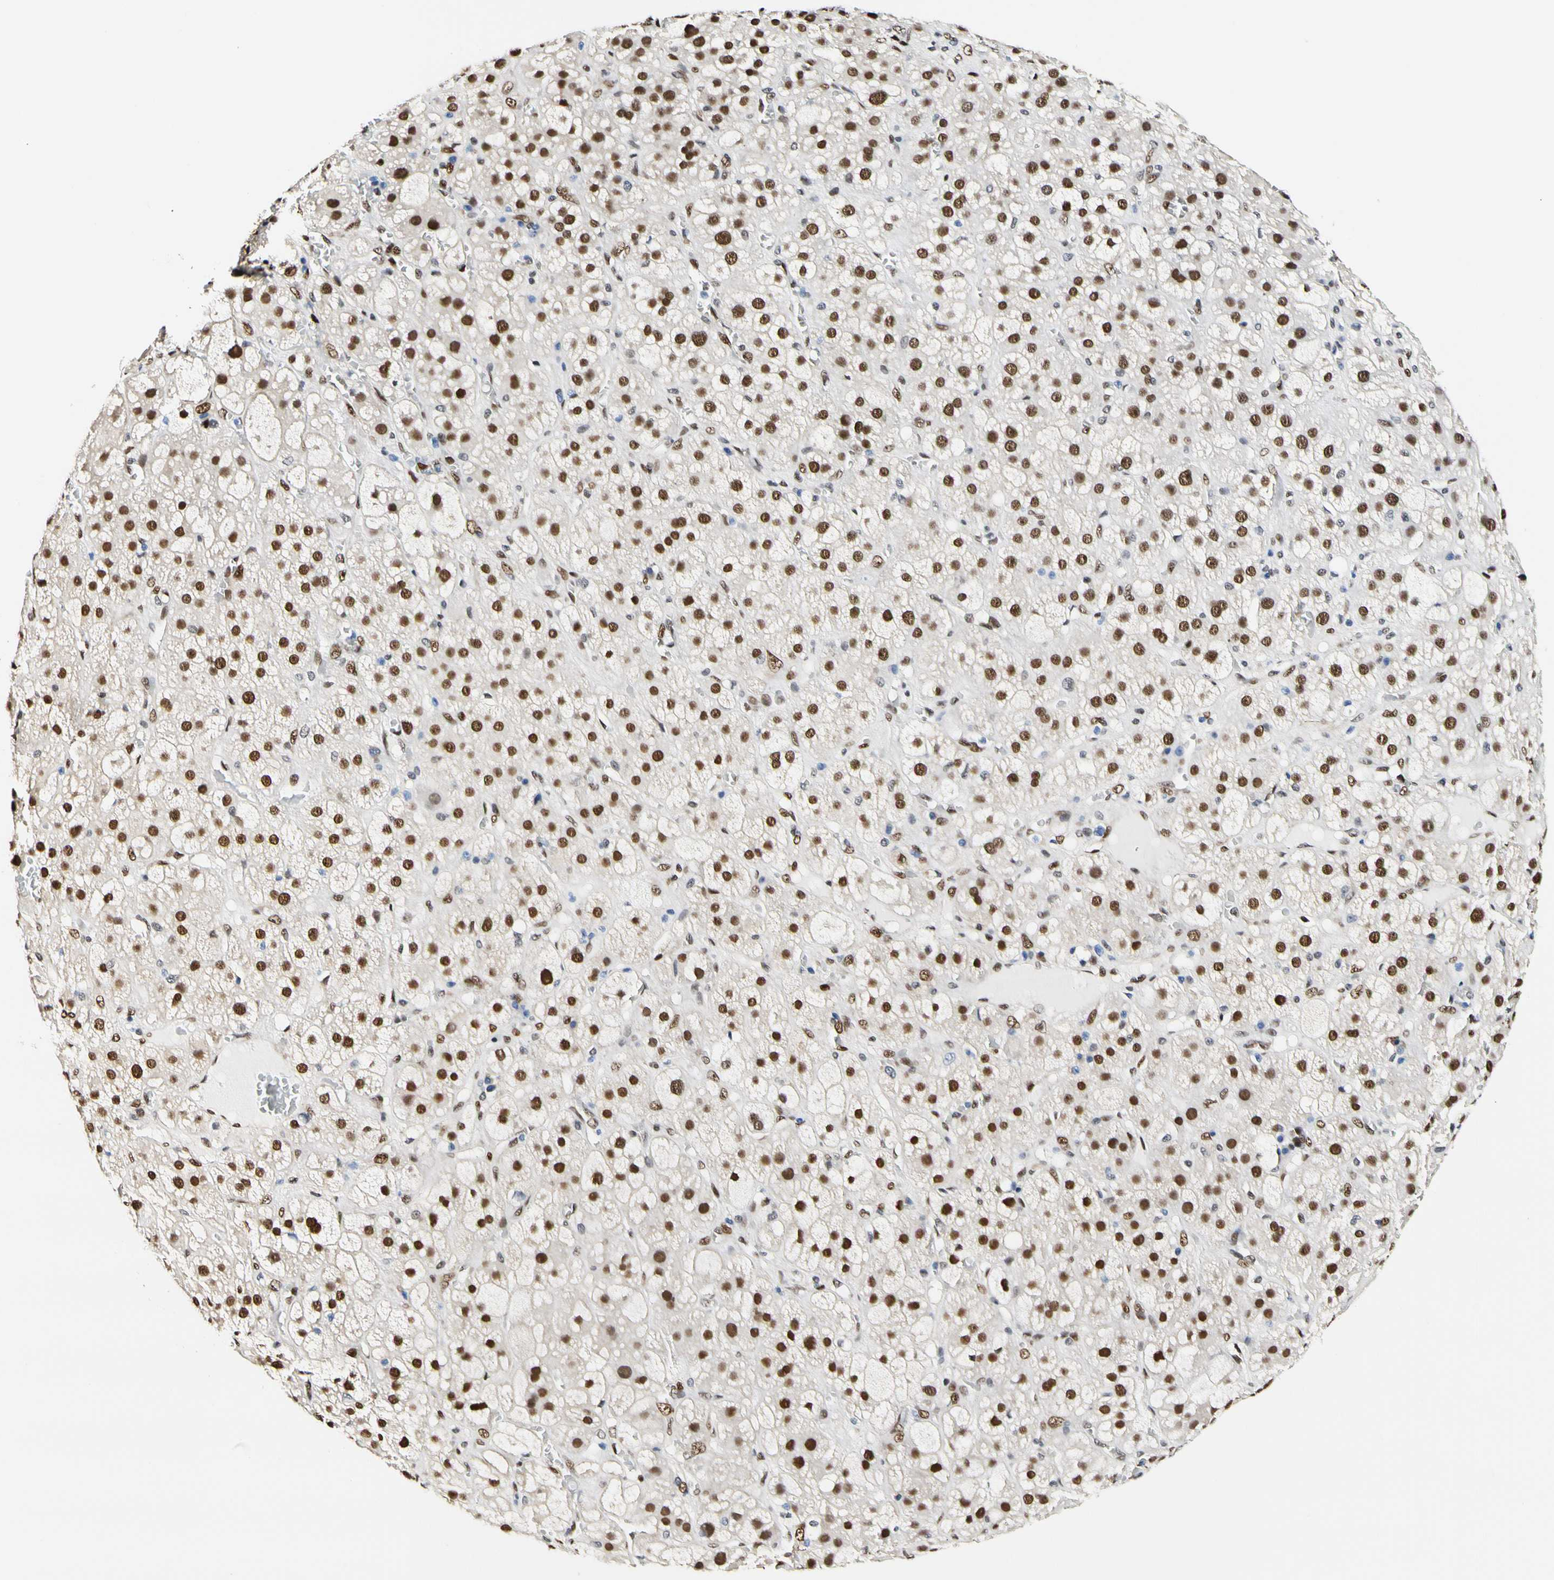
{"staining": {"intensity": "moderate", "quantity": ">75%", "location": "nuclear"}, "tissue": "adrenal gland", "cell_type": "Glandular cells", "image_type": "normal", "snomed": [{"axis": "morphology", "description": "Normal tissue, NOS"}, {"axis": "topography", "description": "Adrenal gland"}], "caption": "The photomicrograph demonstrates staining of unremarkable adrenal gland, revealing moderate nuclear protein expression (brown color) within glandular cells. (DAB IHC, brown staining for protein, blue staining for nuclei).", "gene": "NFIA", "patient": {"sex": "female", "age": 47}}